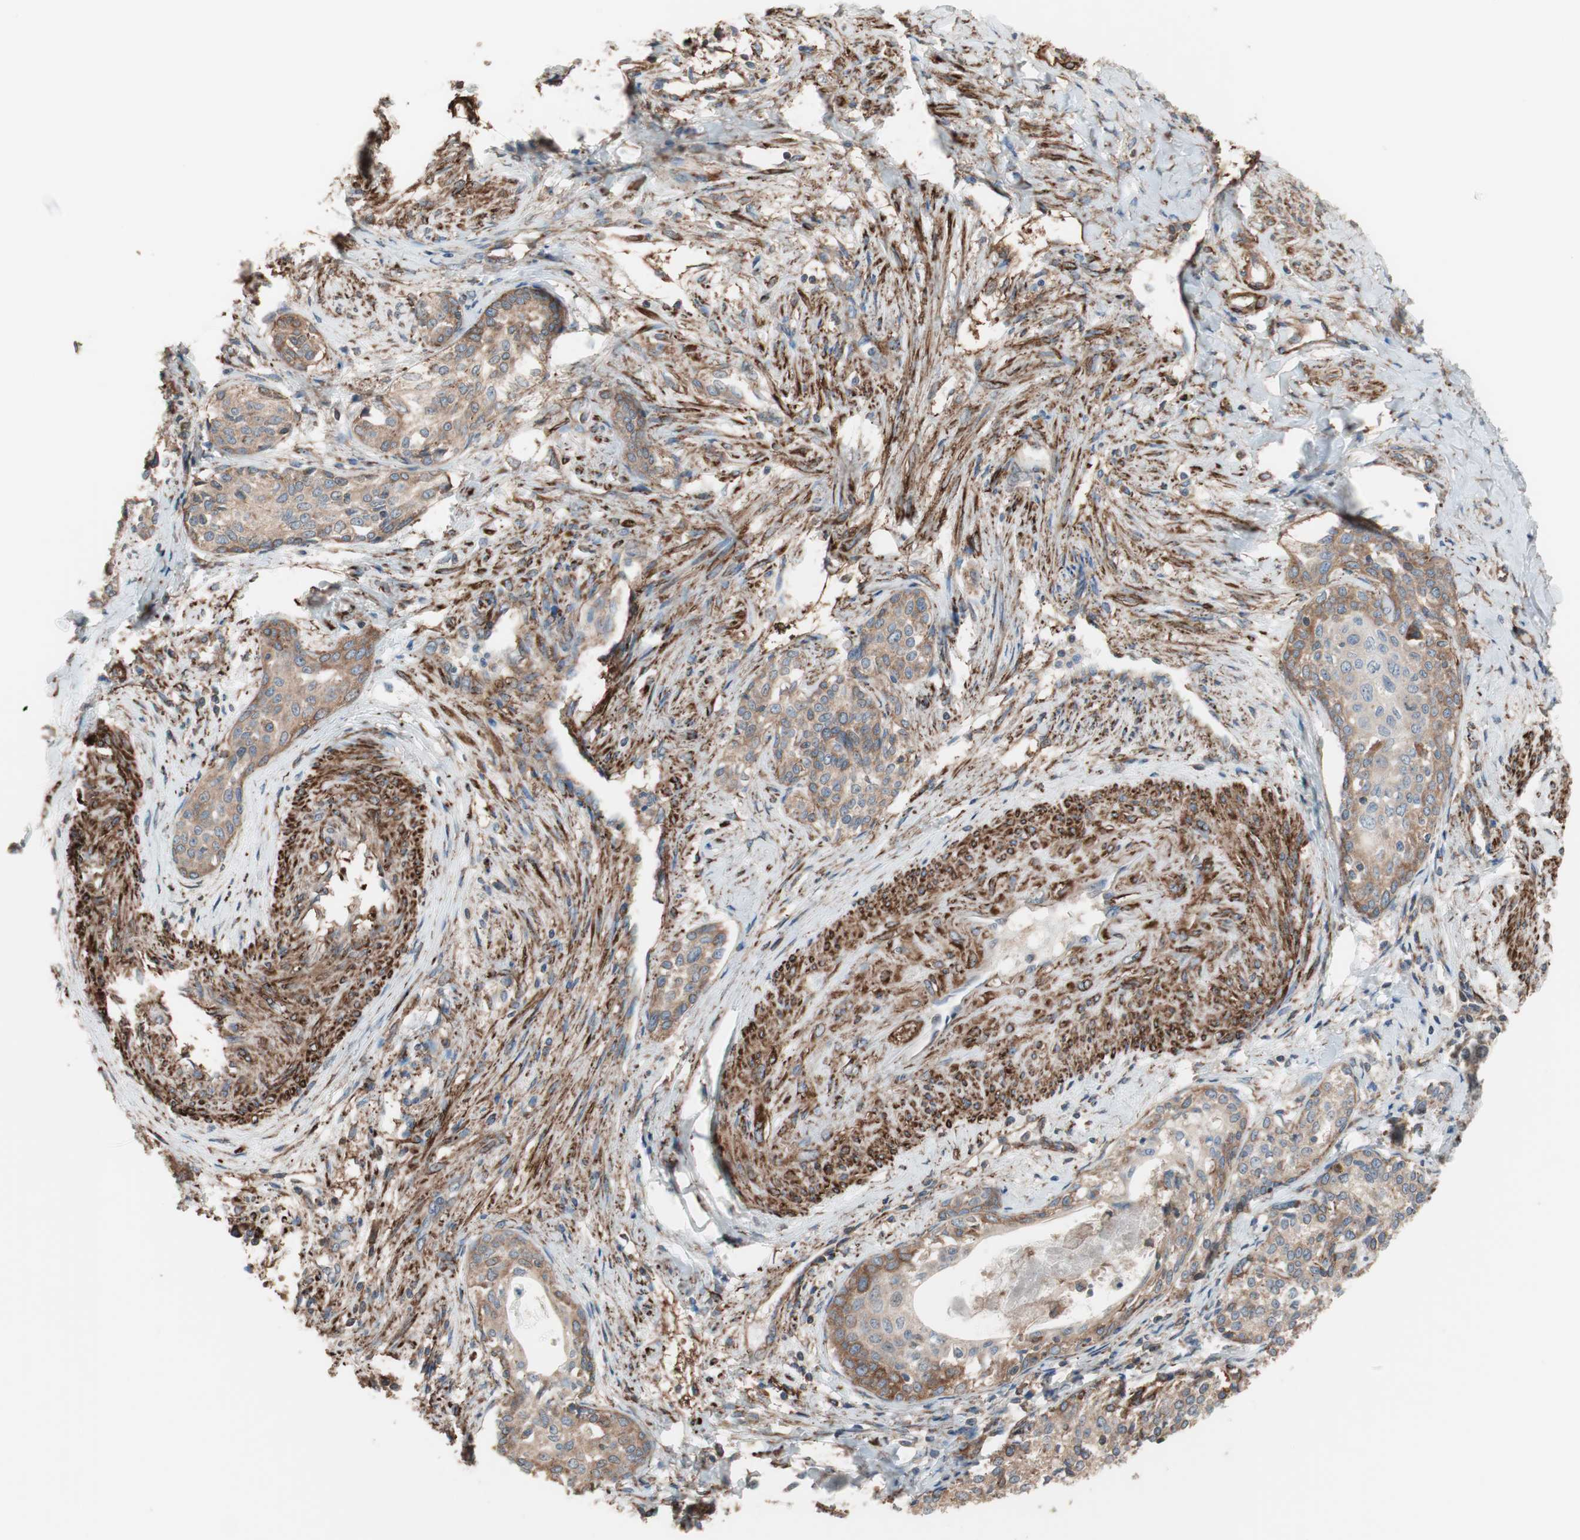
{"staining": {"intensity": "moderate", "quantity": ">75%", "location": "cytoplasmic/membranous"}, "tissue": "cervical cancer", "cell_type": "Tumor cells", "image_type": "cancer", "snomed": [{"axis": "morphology", "description": "Squamous cell carcinoma, NOS"}, {"axis": "morphology", "description": "Adenocarcinoma, NOS"}, {"axis": "topography", "description": "Cervix"}], "caption": "The immunohistochemical stain highlights moderate cytoplasmic/membranous positivity in tumor cells of adenocarcinoma (cervical) tissue.", "gene": "GPSM2", "patient": {"sex": "female", "age": 52}}